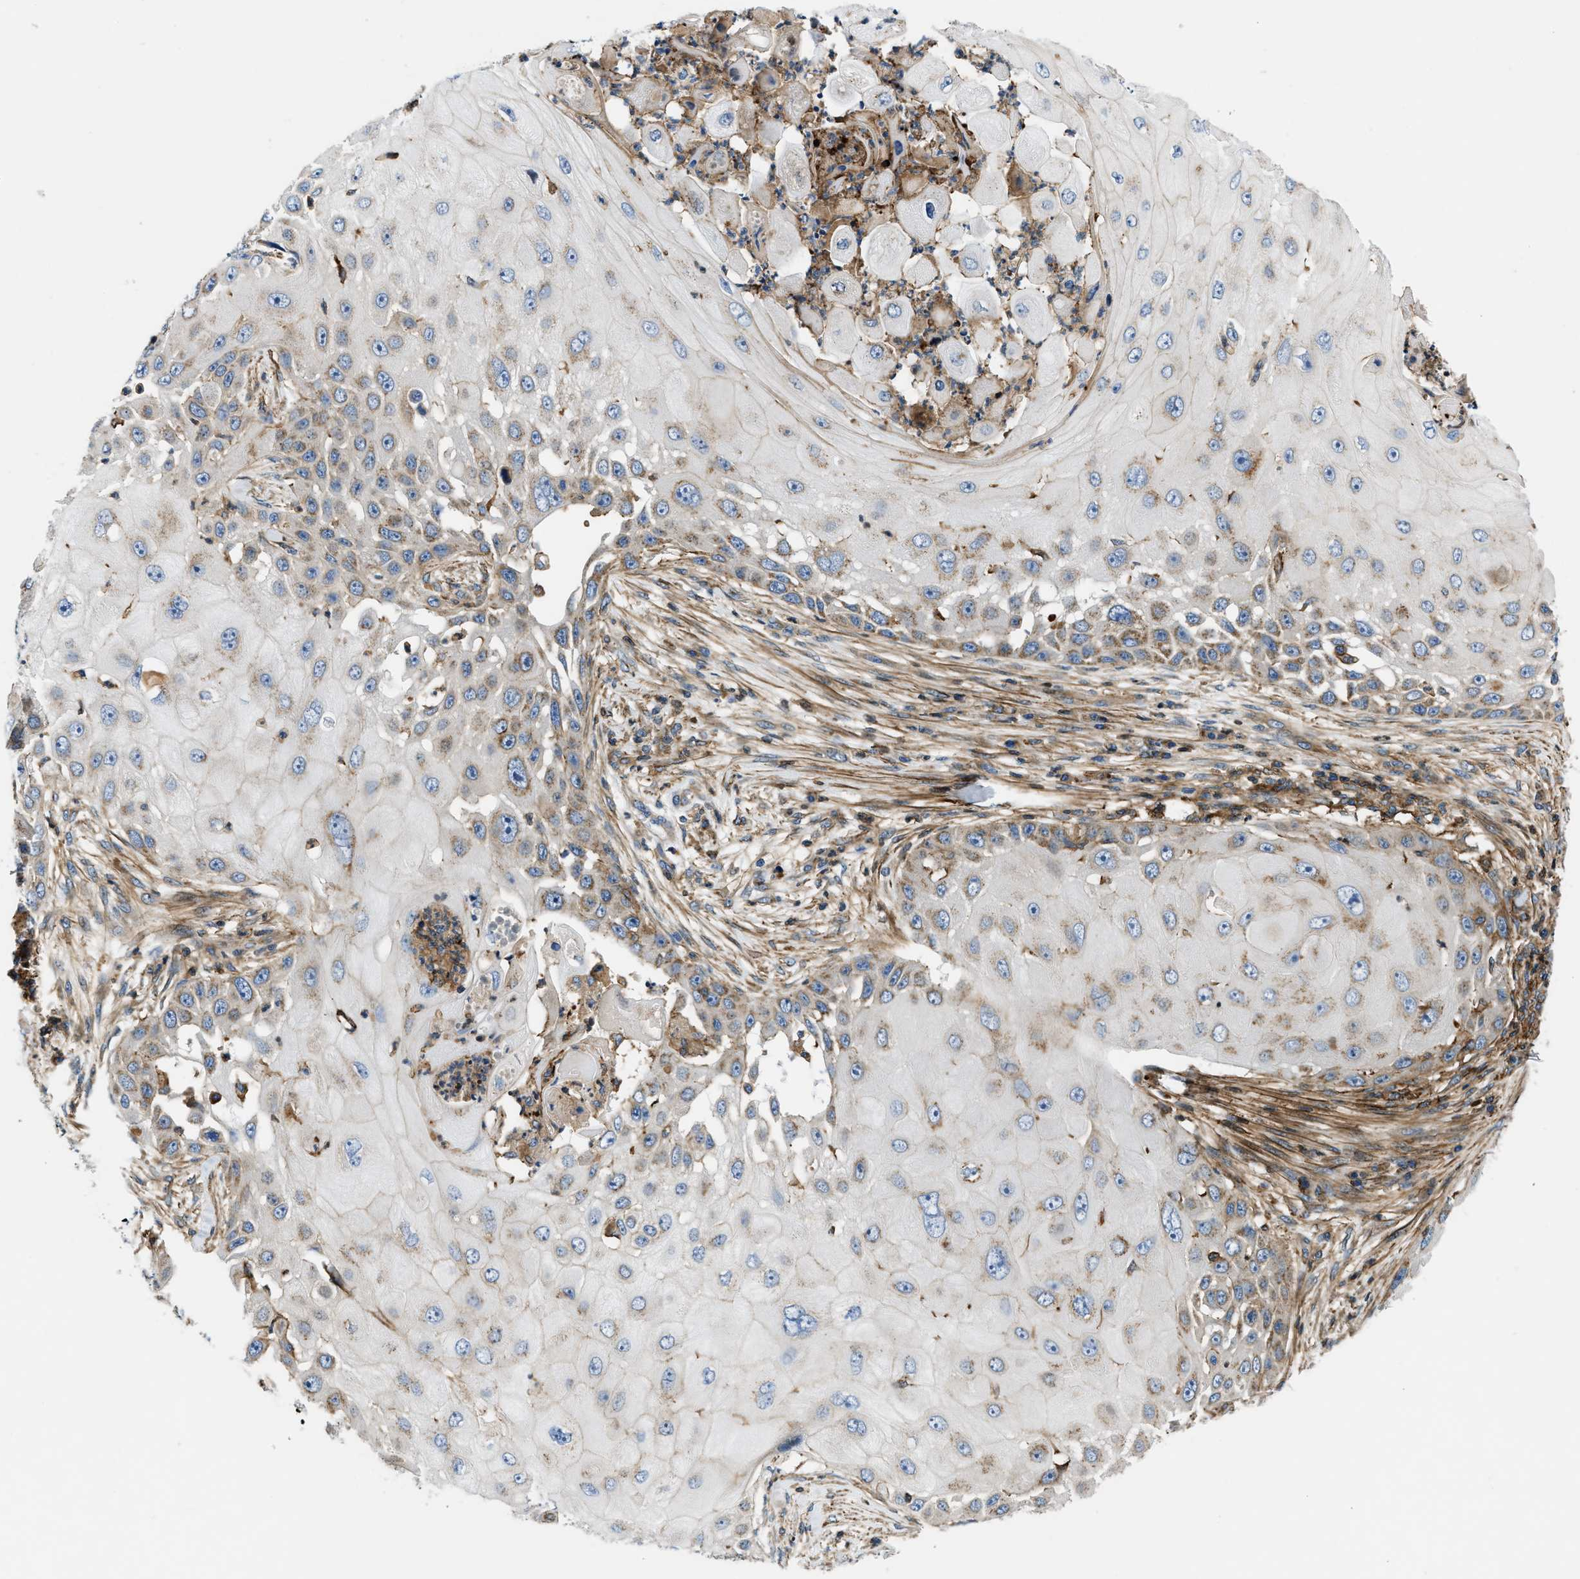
{"staining": {"intensity": "weak", "quantity": "25%-75%", "location": "cytoplasmic/membranous"}, "tissue": "skin cancer", "cell_type": "Tumor cells", "image_type": "cancer", "snomed": [{"axis": "morphology", "description": "Squamous cell carcinoma, NOS"}, {"axis": "topography", "description": "Skin"}], "caption": "The image demonstrates staining of skin squamous cell carcinoma, revealing weak cytoplasmic/membranous protein staining (brown color) within tumor cells.", "gene": "DHODH", "patient": {"sex": "female", "age": 44}}